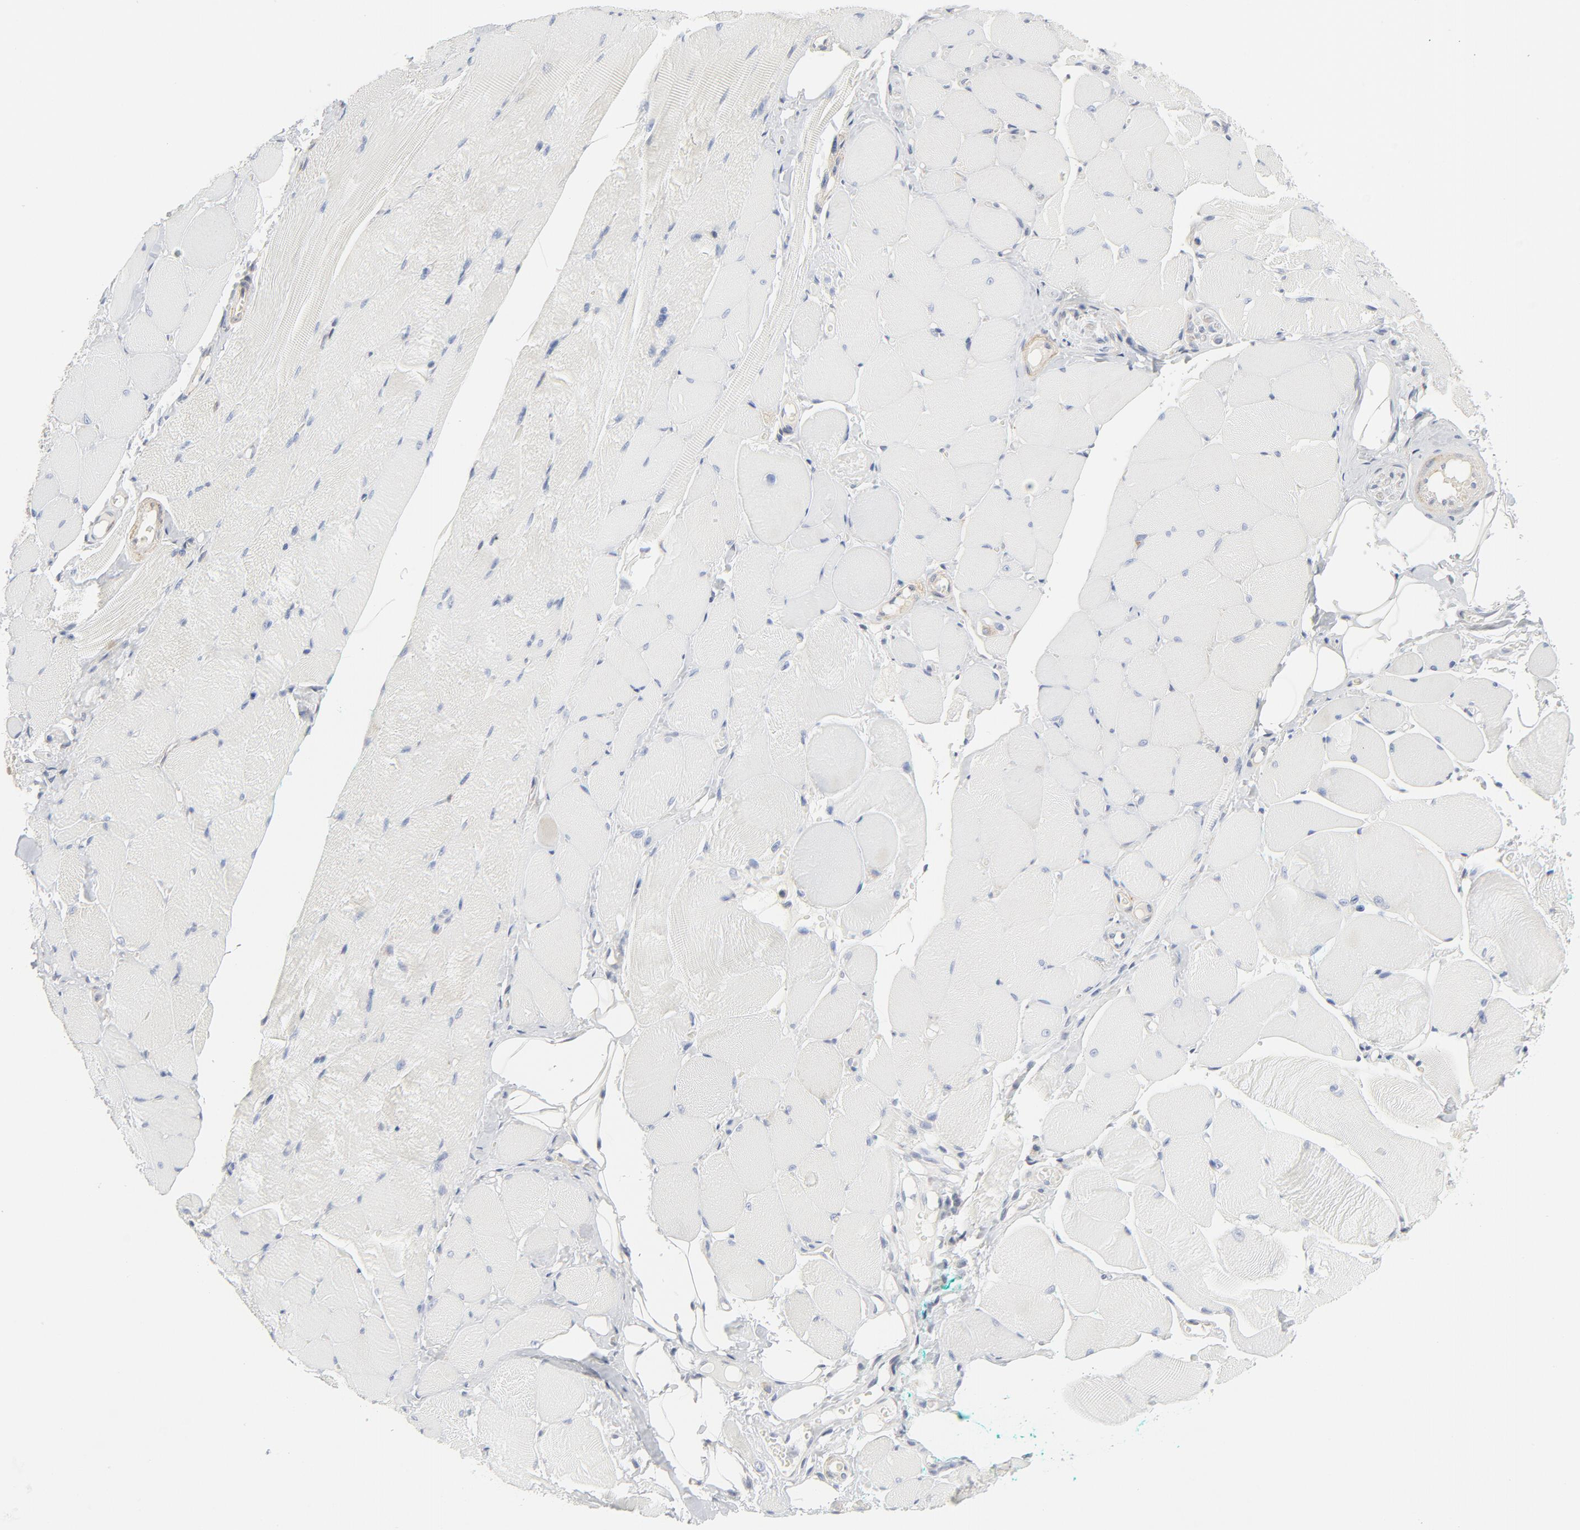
{"staining": {"intensity": "negative", "quantity": "none", "location": "none"}, "tissue": "skeletal muscle", "cell_type": "Myocytes", "image_type": "normal", "snomed": [{"axis": "morphology", "description": "Normal tissue, NOS"}, {"axis": "topography", "description": "Skeletal muscle"}, {"axis": "topography", "description": "Peripheral nerve tissue"}], "caption": "This is an IHC micrograph of normal skeletal muscle. There is no expression in myocytes.", "gene": "BAD", "patient": {"sex": "female", "age": 84}}